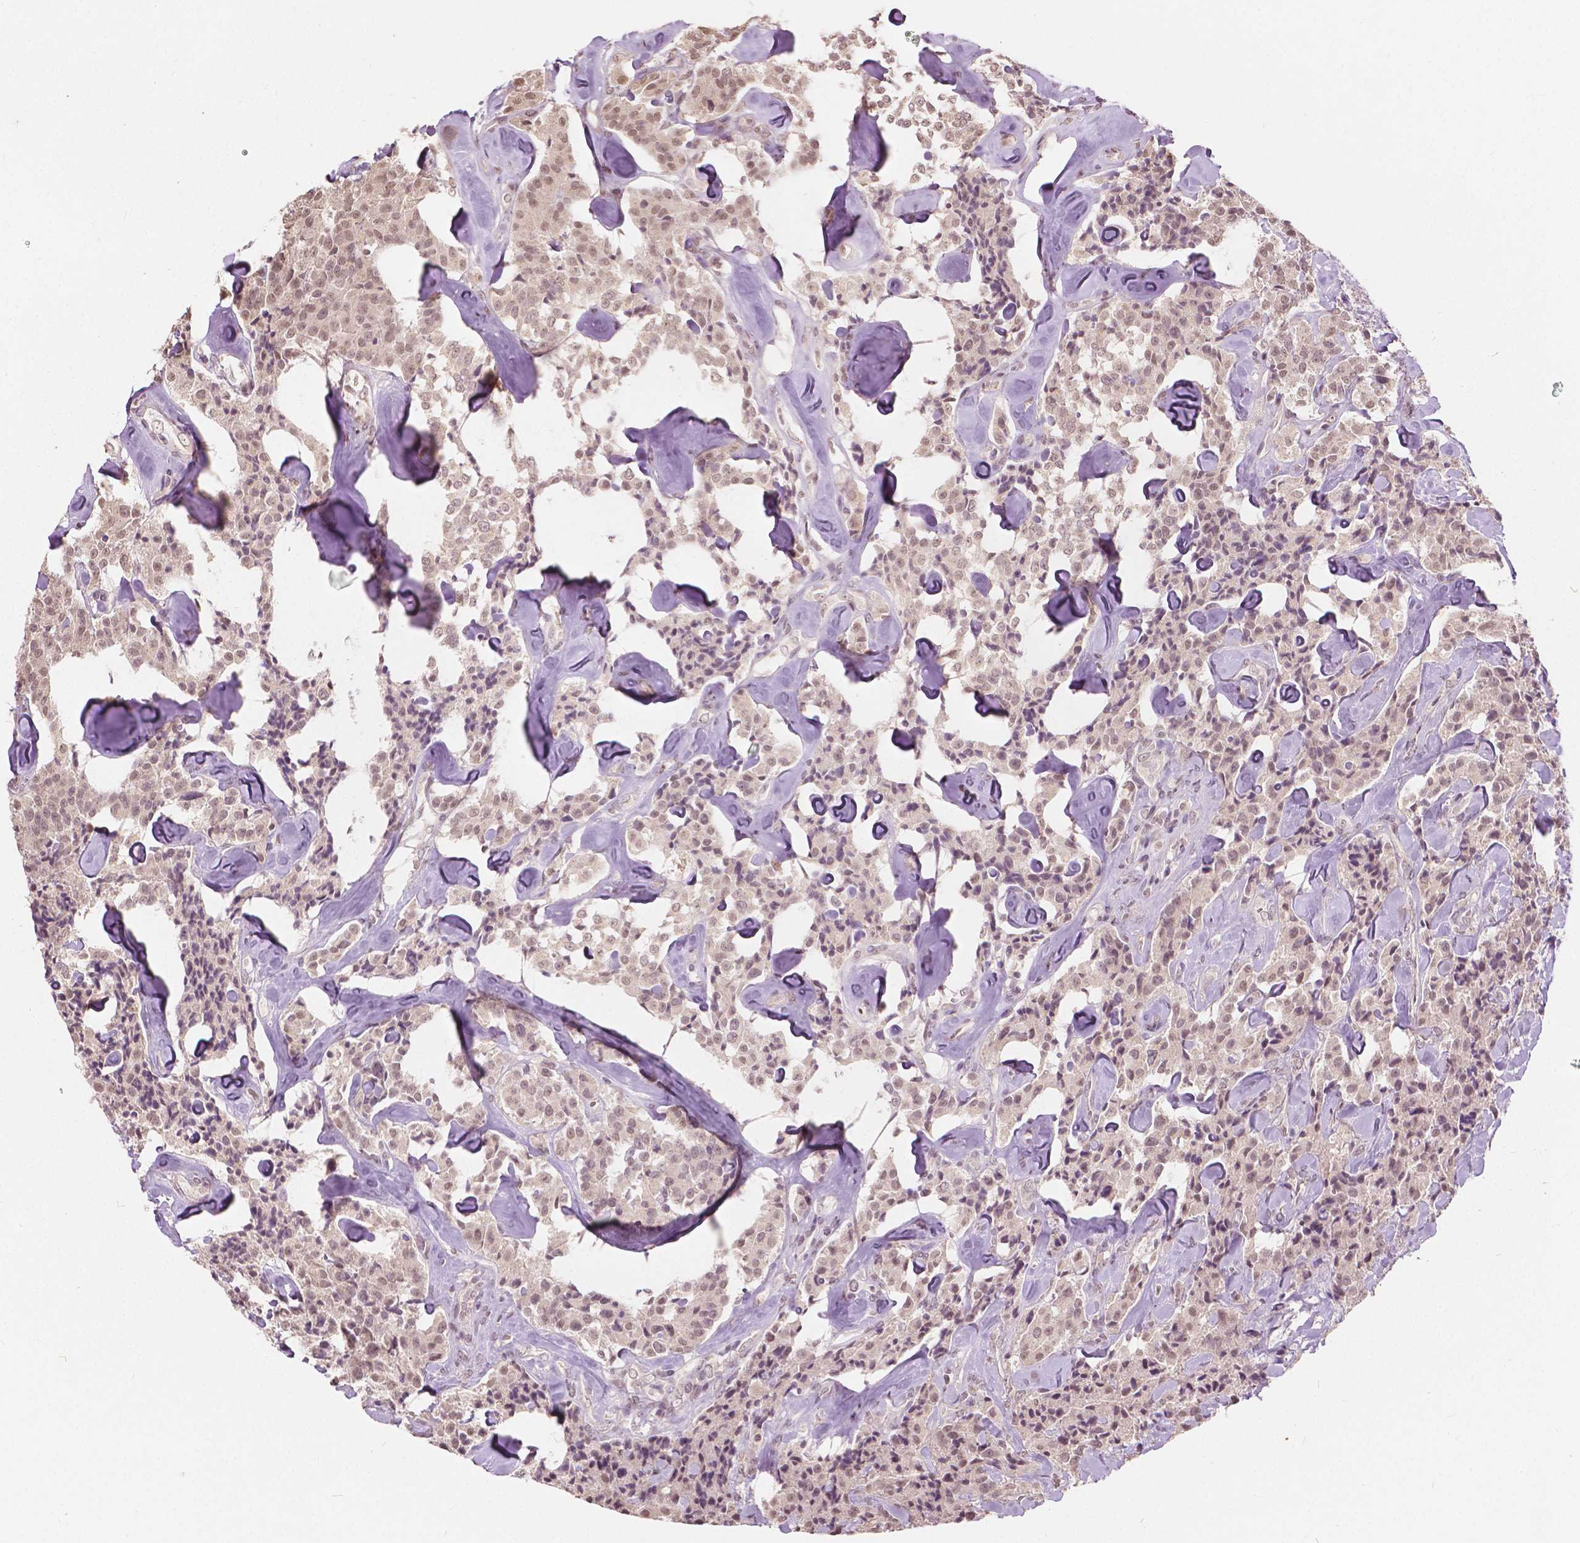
{"staining": {"intensity": "weak", "quantity": ">75%", "location": "nuclear"}, "tissue": "carcinoid", "cell_type": "Tumor cells", "image_type": "cancer", "snomed": [{"axis": "morphology", "description": "Carcinoid, malignant, NOS"}, {"axis": "topography", "description": "Pancreas"}], "caption": "The immunohistochemical stain labels weak nuclear positivity in tumor cells of carcinoid tissue.", "gene": "HOXA10", "patient": {"sex": "male", "age": 41}}